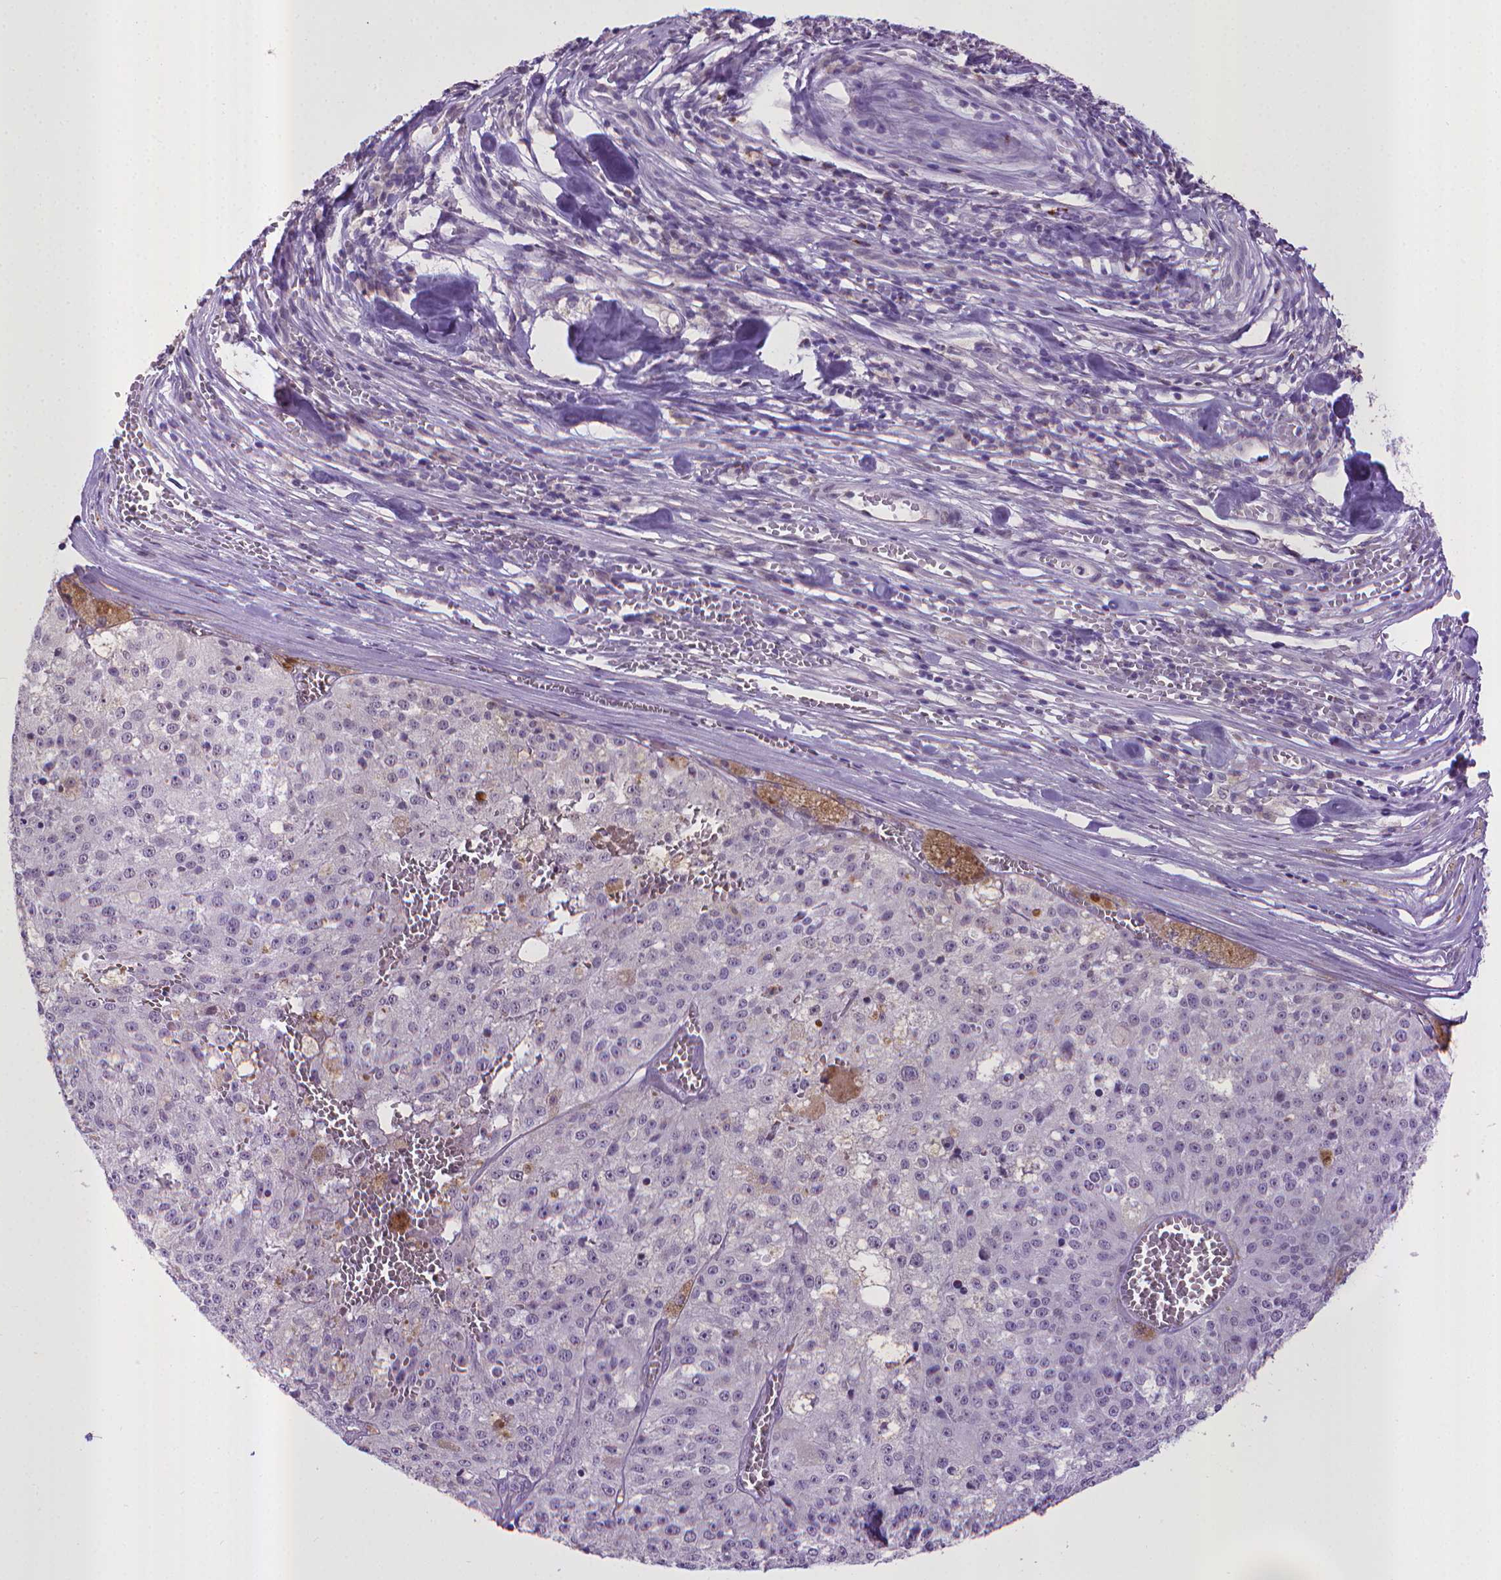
{"staining": {"intensity": "negative", "quantity": "none", "location": "none"}, "tissue": "melanoma", "cell_type": "Tumor cells", "image_type": "cancer", "snomed": [{"axis": "morphology", "description": "Malignant melanoma, Metastatic site"}, {"axis": "topography", "description": "Lymph node"}], "caption": "This image is of malignant melanoma (metastatic site) stained with immunohistochemistry to label a protein in brown with the nuclei are counter-stained blue. There is no positivity in tumor cells. The staining is performed using DAB (3,3'-diaminobenzidine) brown chromogen with nuclei counter-stained in using hematoxylin.", "gene": "KMO", "patient": {"sex": "female", "age": 64}}